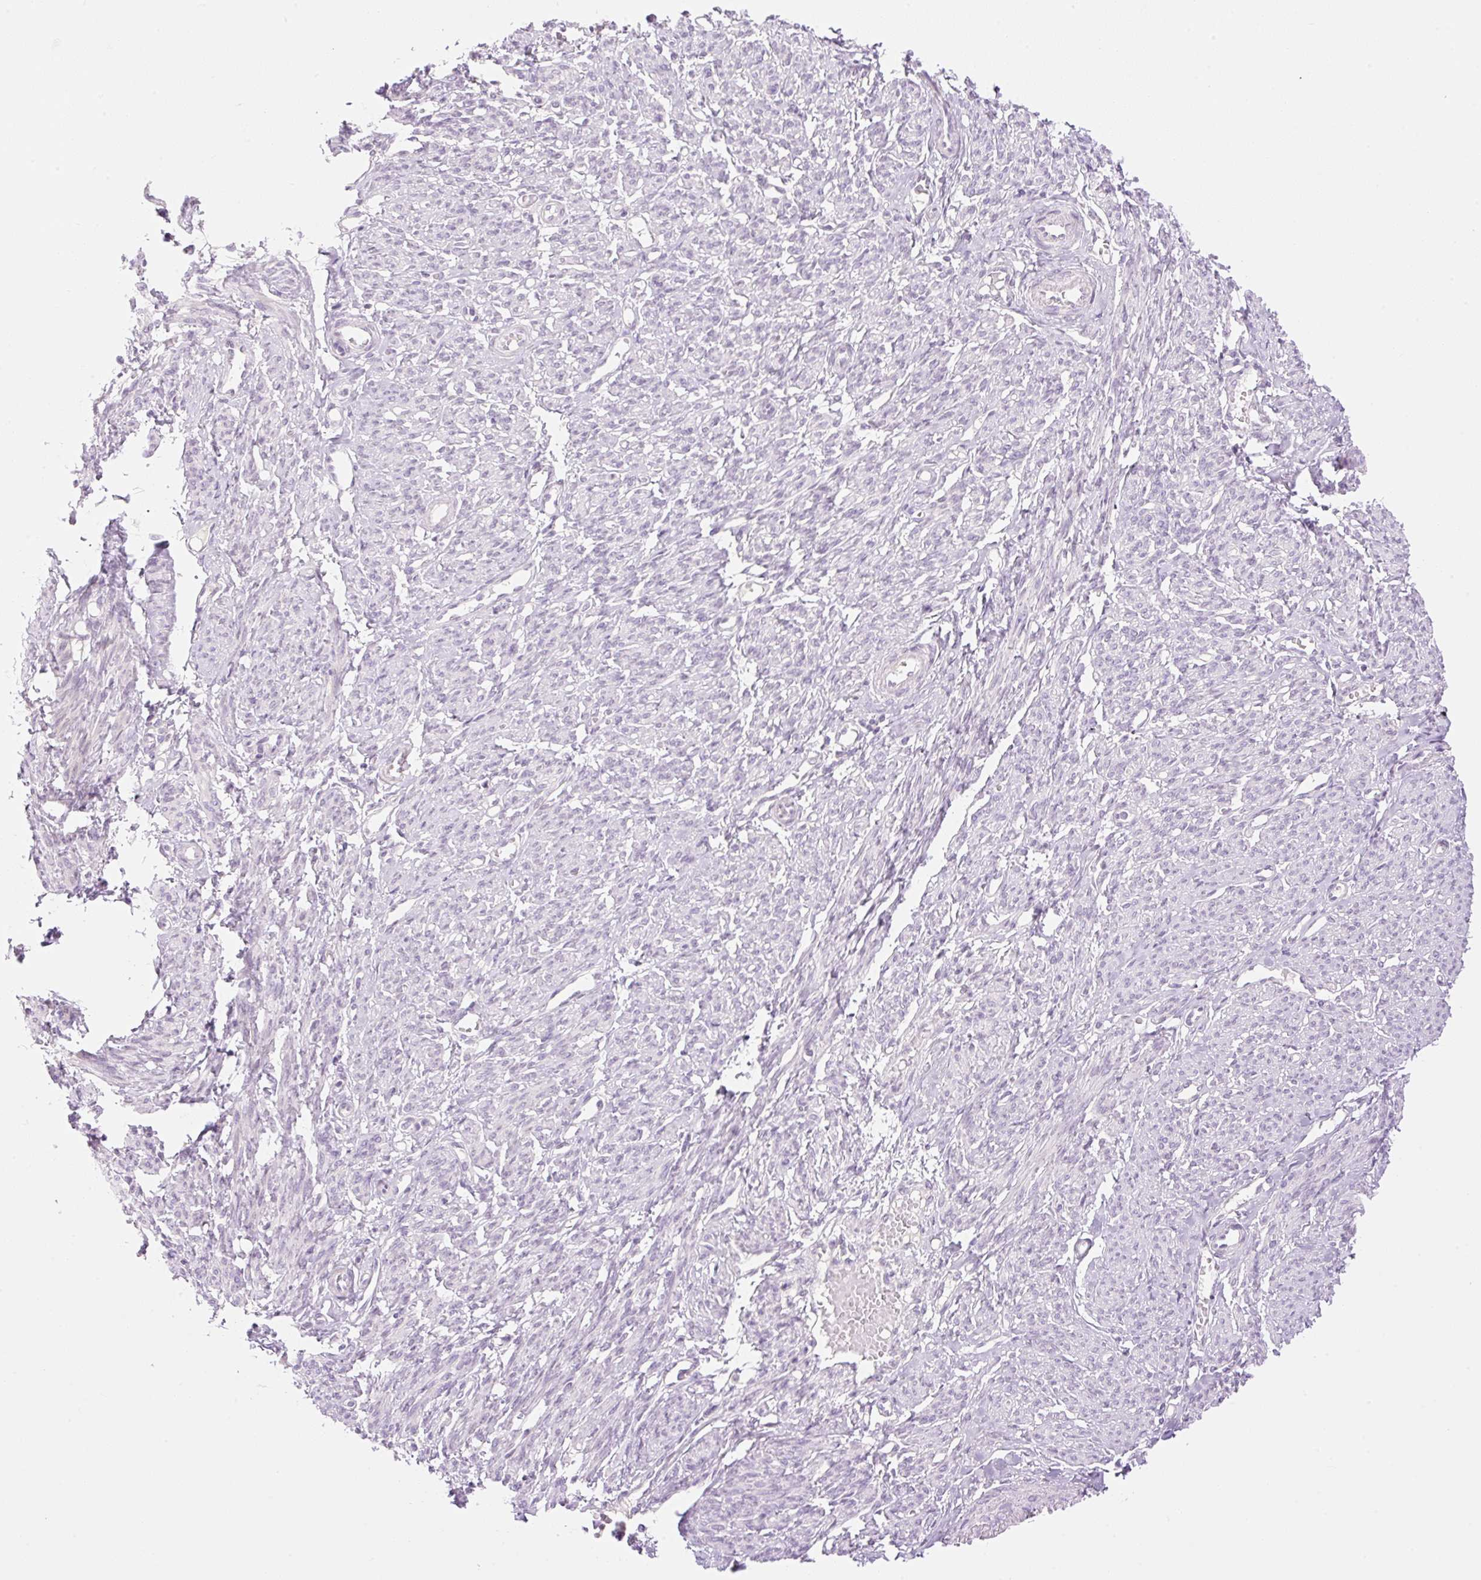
{"staining": {"intensity": "negative", "quantity": "none", "location": "none"}, "tissue": "smooth muscle", "cell_type": "Smooth muscle cells", "image_type": "normal", "snomed": [{"axis": "morphology", "description": "Normal tissue, NOS"}, {"axis": "topography", "description": "Smooth muscle"}], "caption": "Smooth muscle cells show no significant expression in normal smooth muscle. Nuclei are stained in blue.", "gene": "TBX15", "patient": {"sex": "female", "age": 65}}